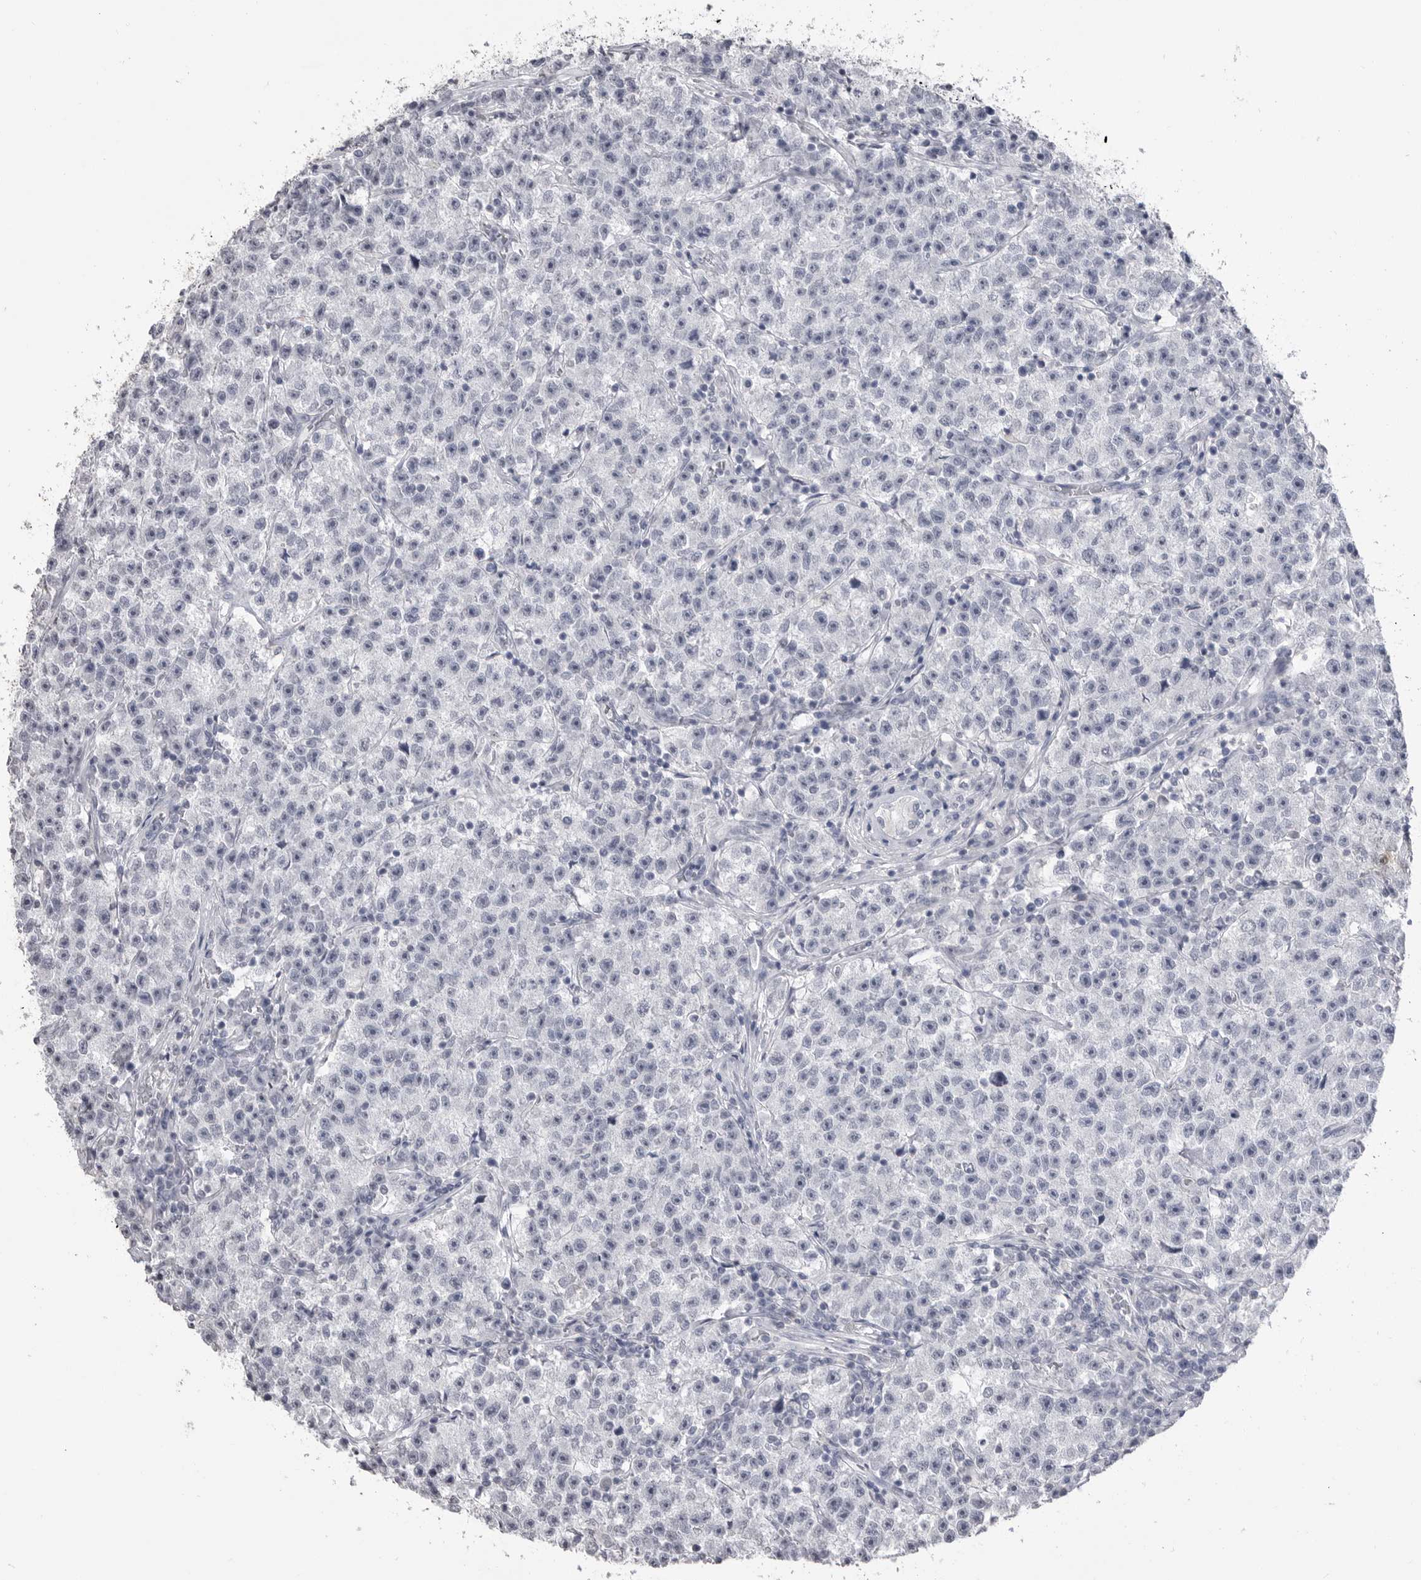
{"staining": {"intensity": "negative", "quantity": "none", "location": "none"}, "tissue": "testis cancer", "cell_type": "Tumor cells", "image_type": "cancer", "snomed": [{"axis": "morphology", "description": "Seminoma, NOS"}, {"axis": "topography", "description": "Testis"}], "caption": "Immunohistochemical staining of human testis seminoma displays no significant positivity in tumor cells.", "gene": "ICAM5", "patient": {"sex": "male", "age": 22}}